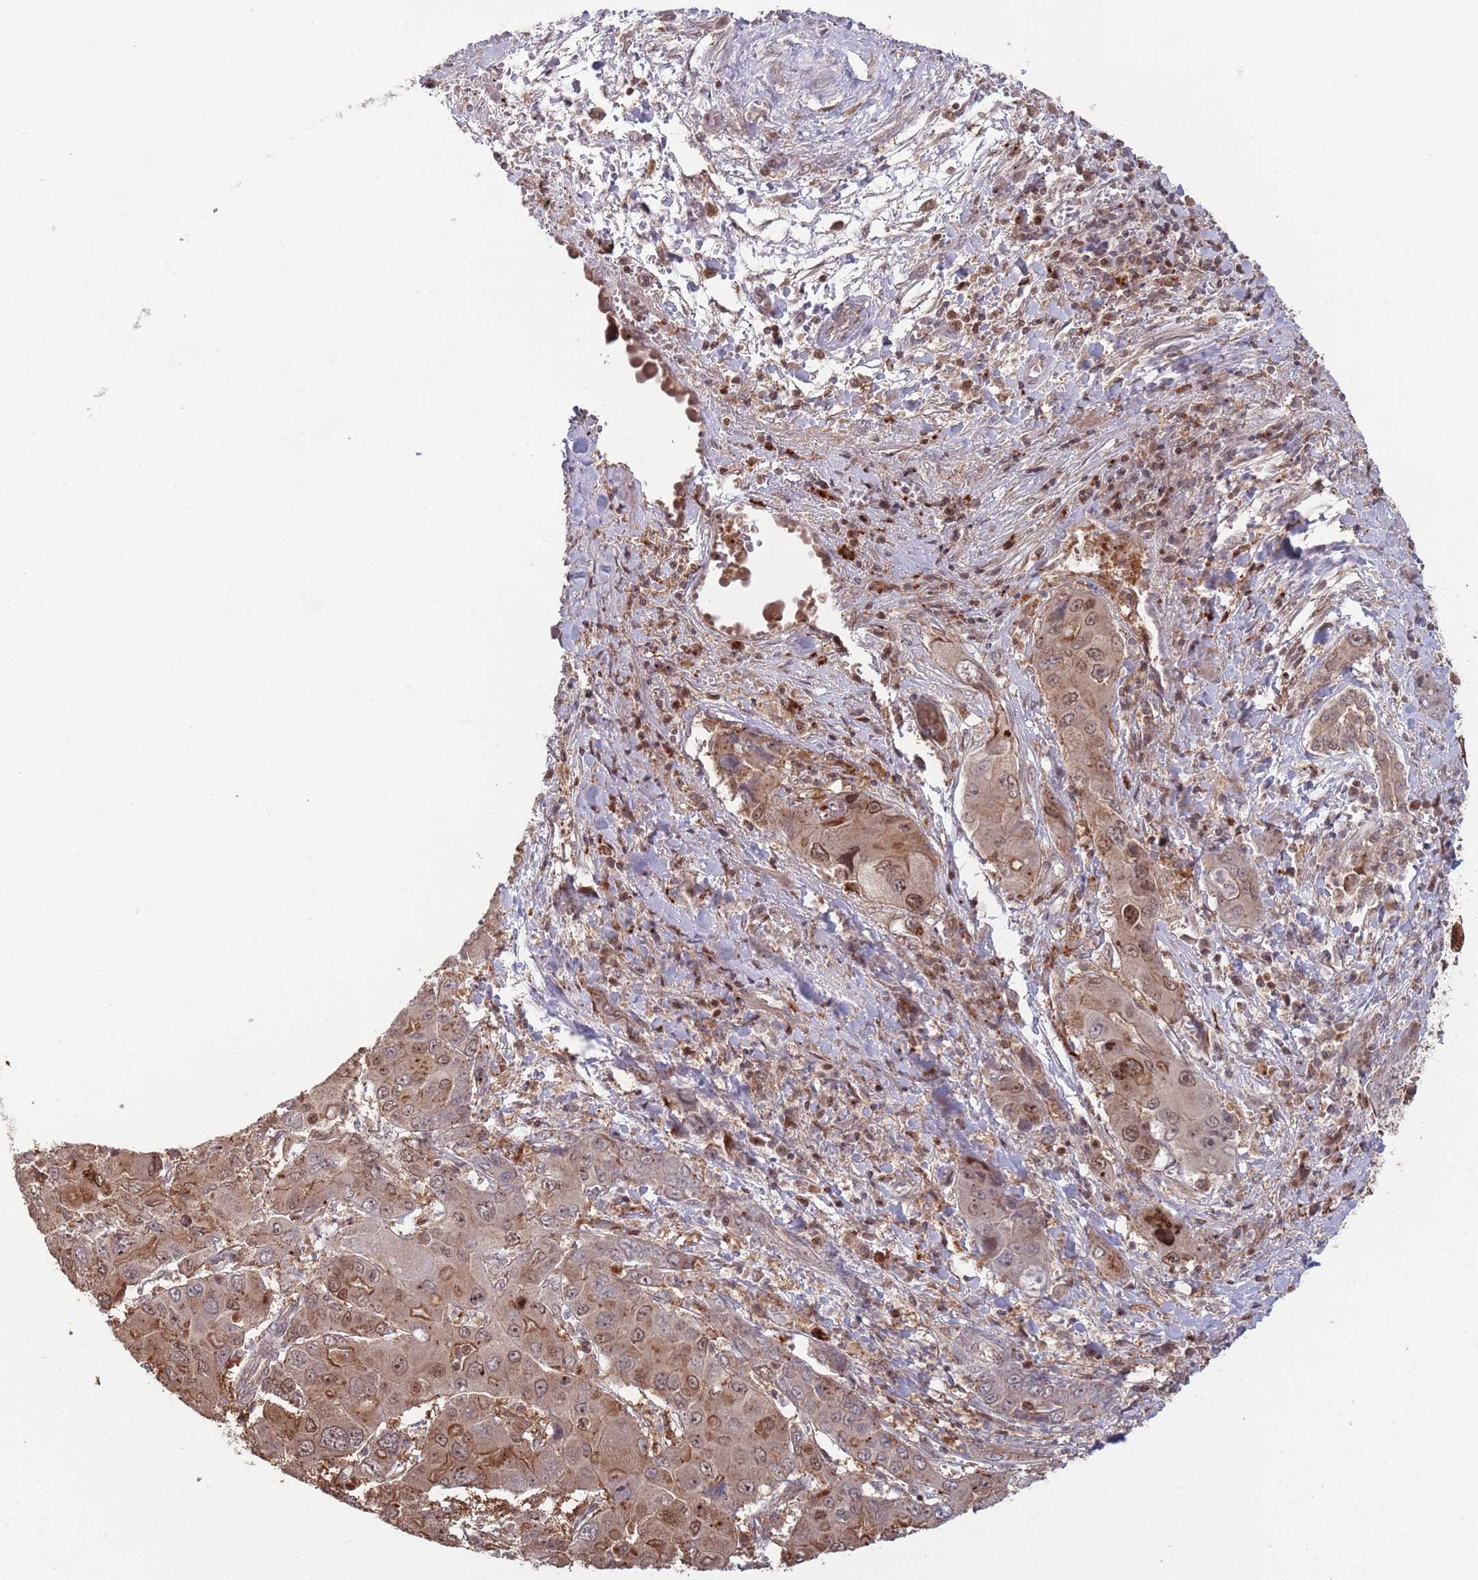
{"staining": {"intensity": "moderate", "quantity": ">75%", "location": "cytoplasmic/membranous,nuclear"}, "tissue": "liver cancer", "cell_type": "Tumor cells", "image_type": "cancer", "snomed": [{"axis": "morphology", "description": "Cholangiocarcinoma"}, {"axis": "topography", "description": "Liver"}], "caption": "Tumor cells display medium levels of moderate cytoplasmic/membranous and nuclear positivity in about >75% of cells in liver cholangiocarcinoma.", "gene": "SALL1", "patient": {"sex": "male", "age": 67}}